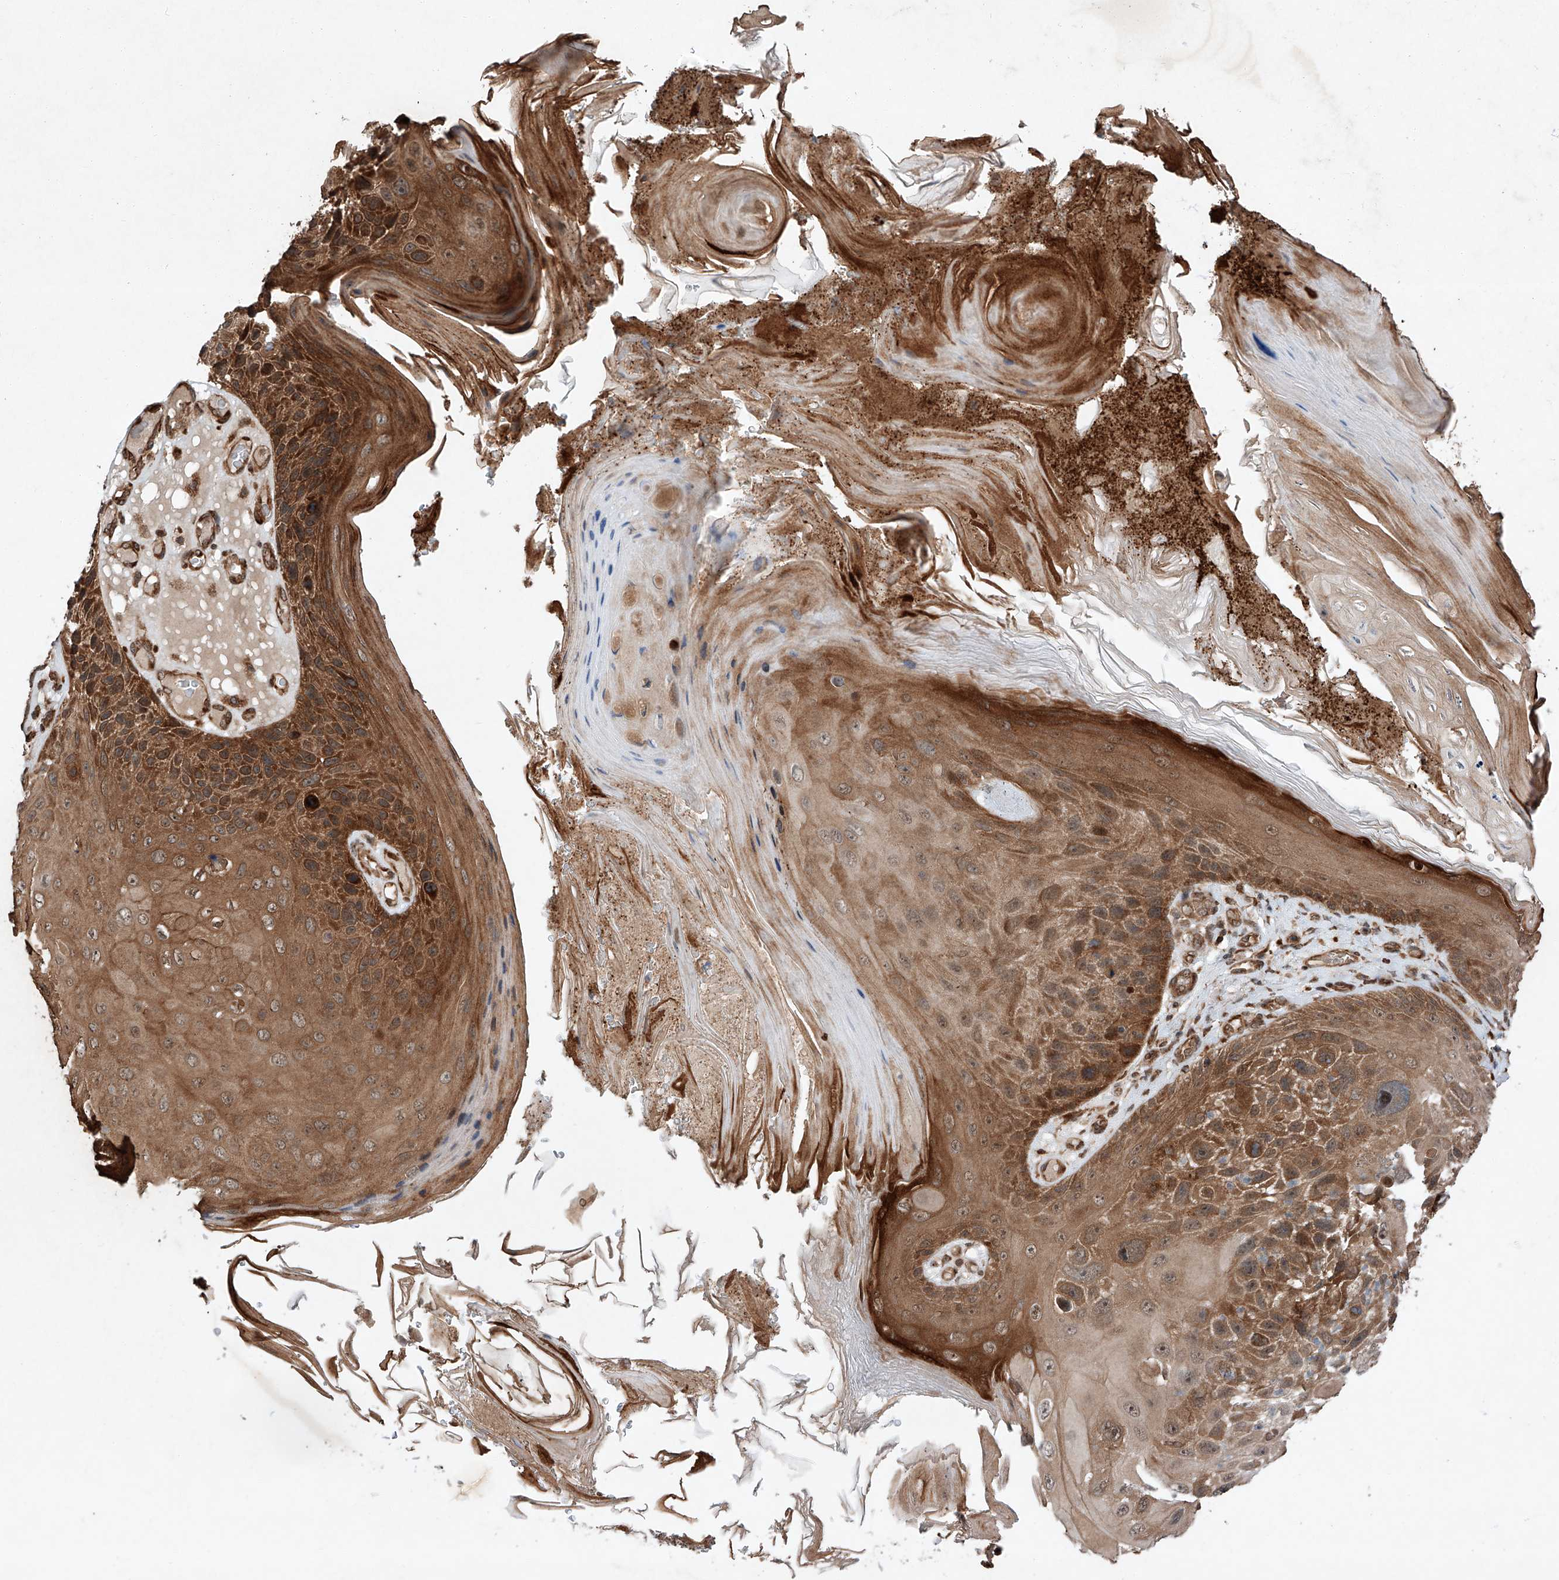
{"staining": {"intensity": "moderate", "quantity": ">75%", "location": "cytoplasmic/membranous"}, "tissue": "skin cancer", "cell_type": "Tumor cells", "image_type": "cancer", "snomed": [{"axis": "morphology", "description": "Squamous cell carcinoma, NOS"}, {"axis": "topography", "description": "Skin"}], "caption": "Moderate cytoplasmic/membranous protein expression is appreciated in about >75% of tumor cells in skin cancer.", "gene": "ZFP28", "patient": {"sex": "female", "age": 88}}